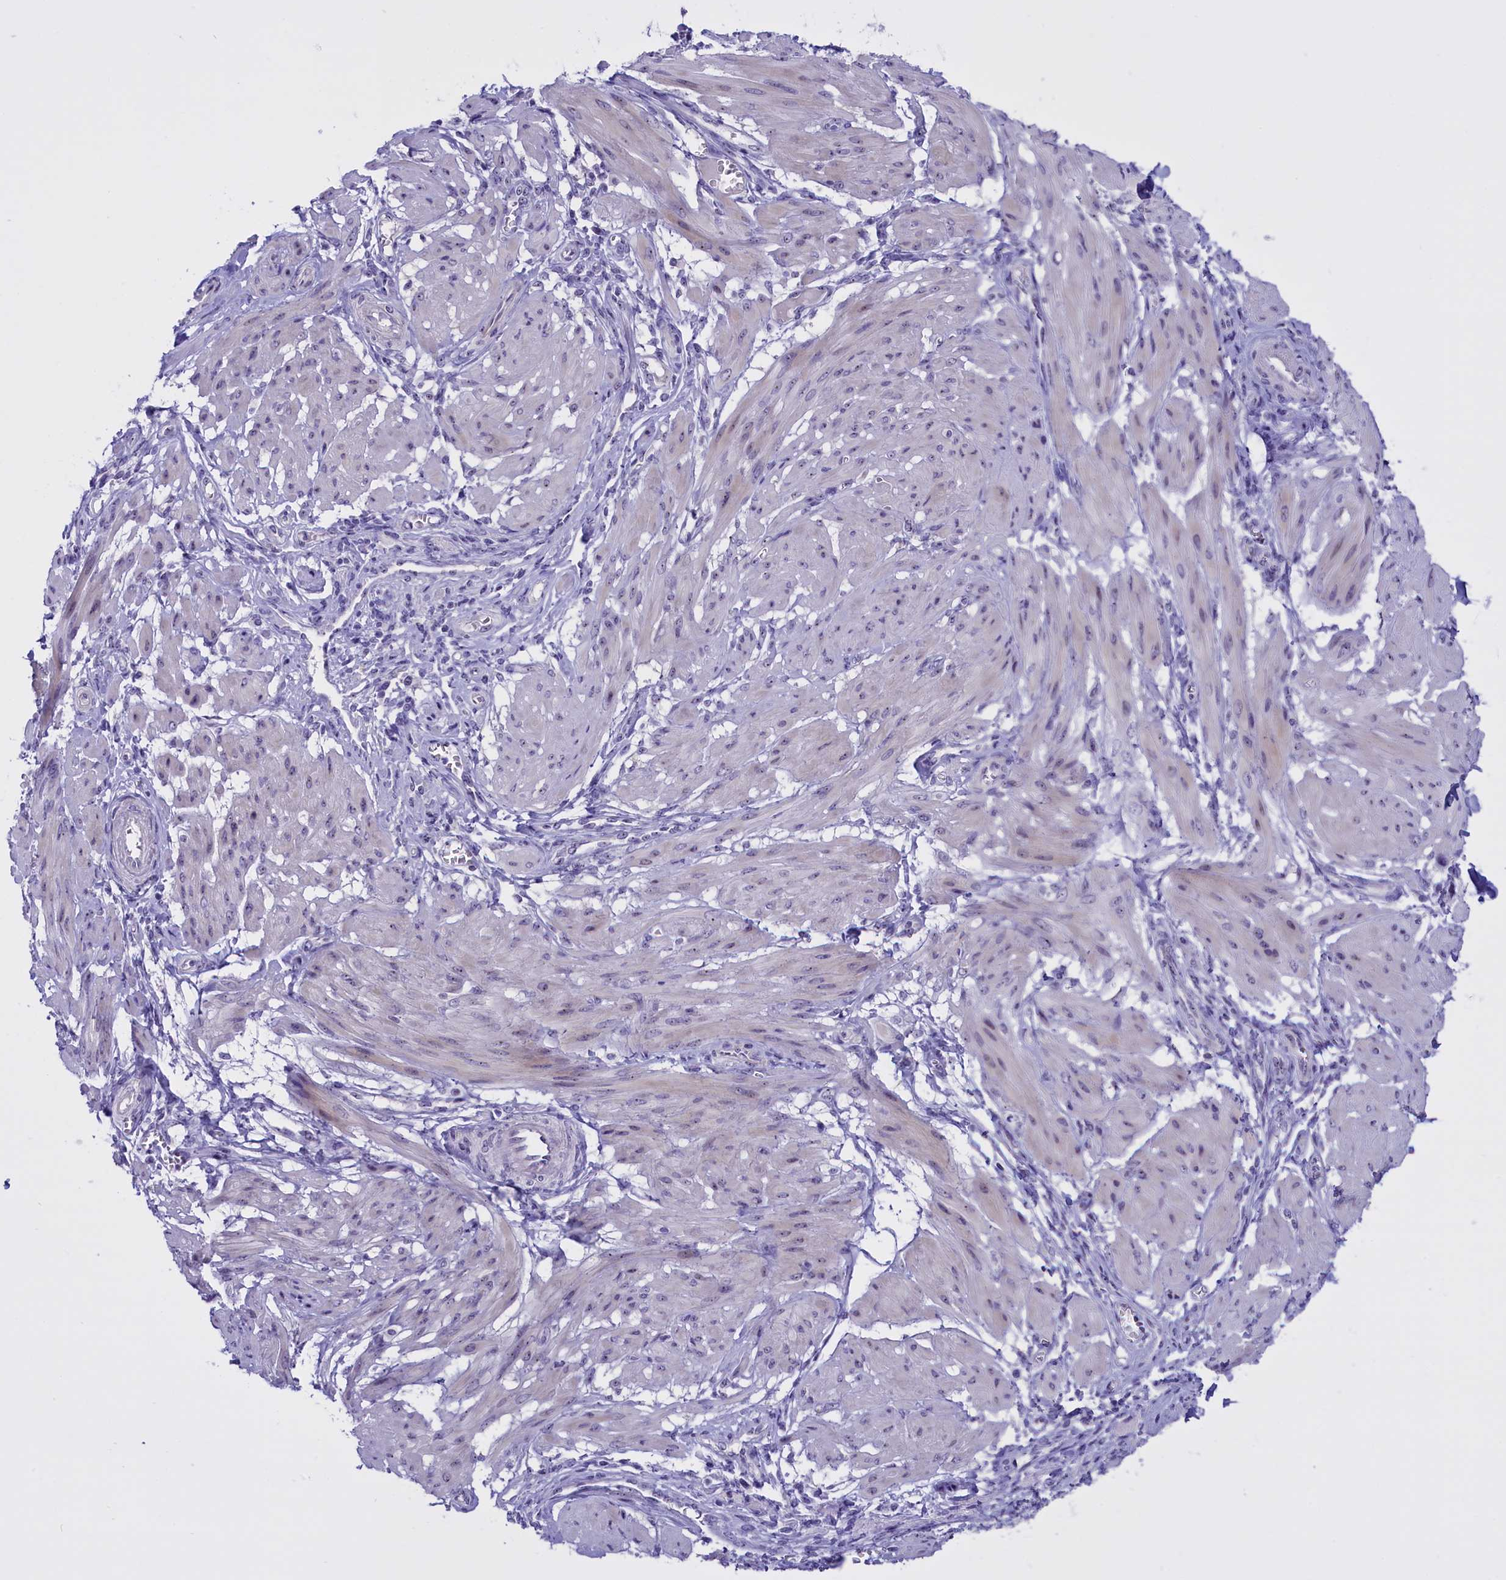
{"staining": {"intensity": "negative", "quantity": "none", "location": "none"}, "tissue": "smooth muscle", "cell_type": "Smooth muscle cells", "image_type": "normal", "snomed": [{"axis": "morphology", "description": "Normal tissue, NOS"}, {"axis": "topography", "description": "Smooth muscle"}], "caption": "Histopathology image shows no protein expression in smooth muscle cells of normal smooth muscle.", "gene": "TBL3", "patient": {"sex": "female", "age": 39}}